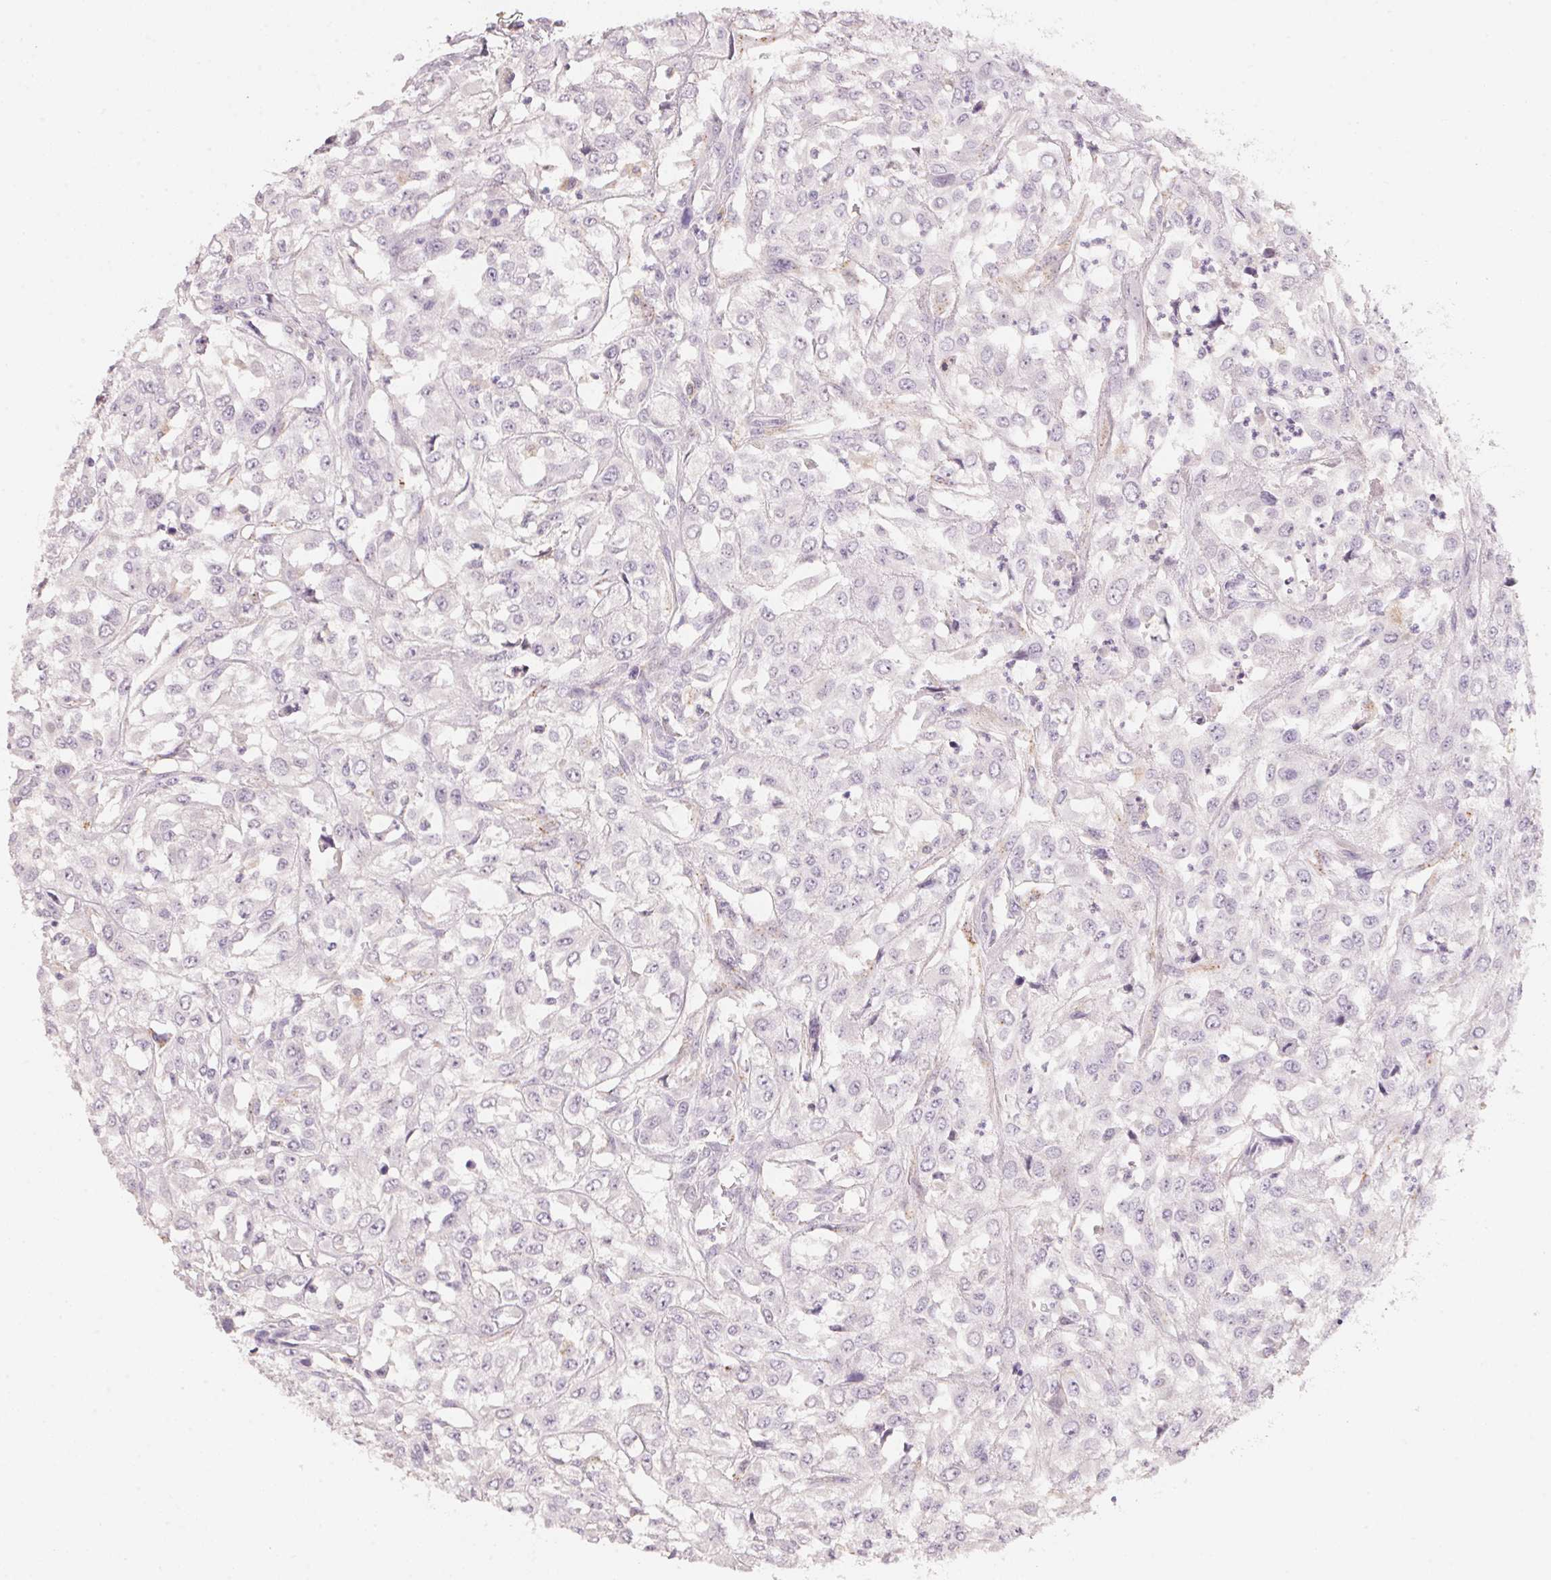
{"staining": {"intensity": "negative", "quantity": "none", "location": "none"}, "tissue": "urothelial cancer", "cell_type": "Tumor cells", "image_type": "cancer", "snomed": [{"axis": "morphology", "description": "Urothelial carcinoma, High grade"}, {"axis": "topography", "description": "Urinary bladder"}], "caption": "Photomicrograph shows no significant protein staining in tumor cells of urothelial cancer. (DAB (3,3'-diaminobenzidine) immunohistochemistry (IHC) visualized using brightfield microscopy, high magnification).", "gene": "TREH", "patient": {"sex": "male", "age": 67}}